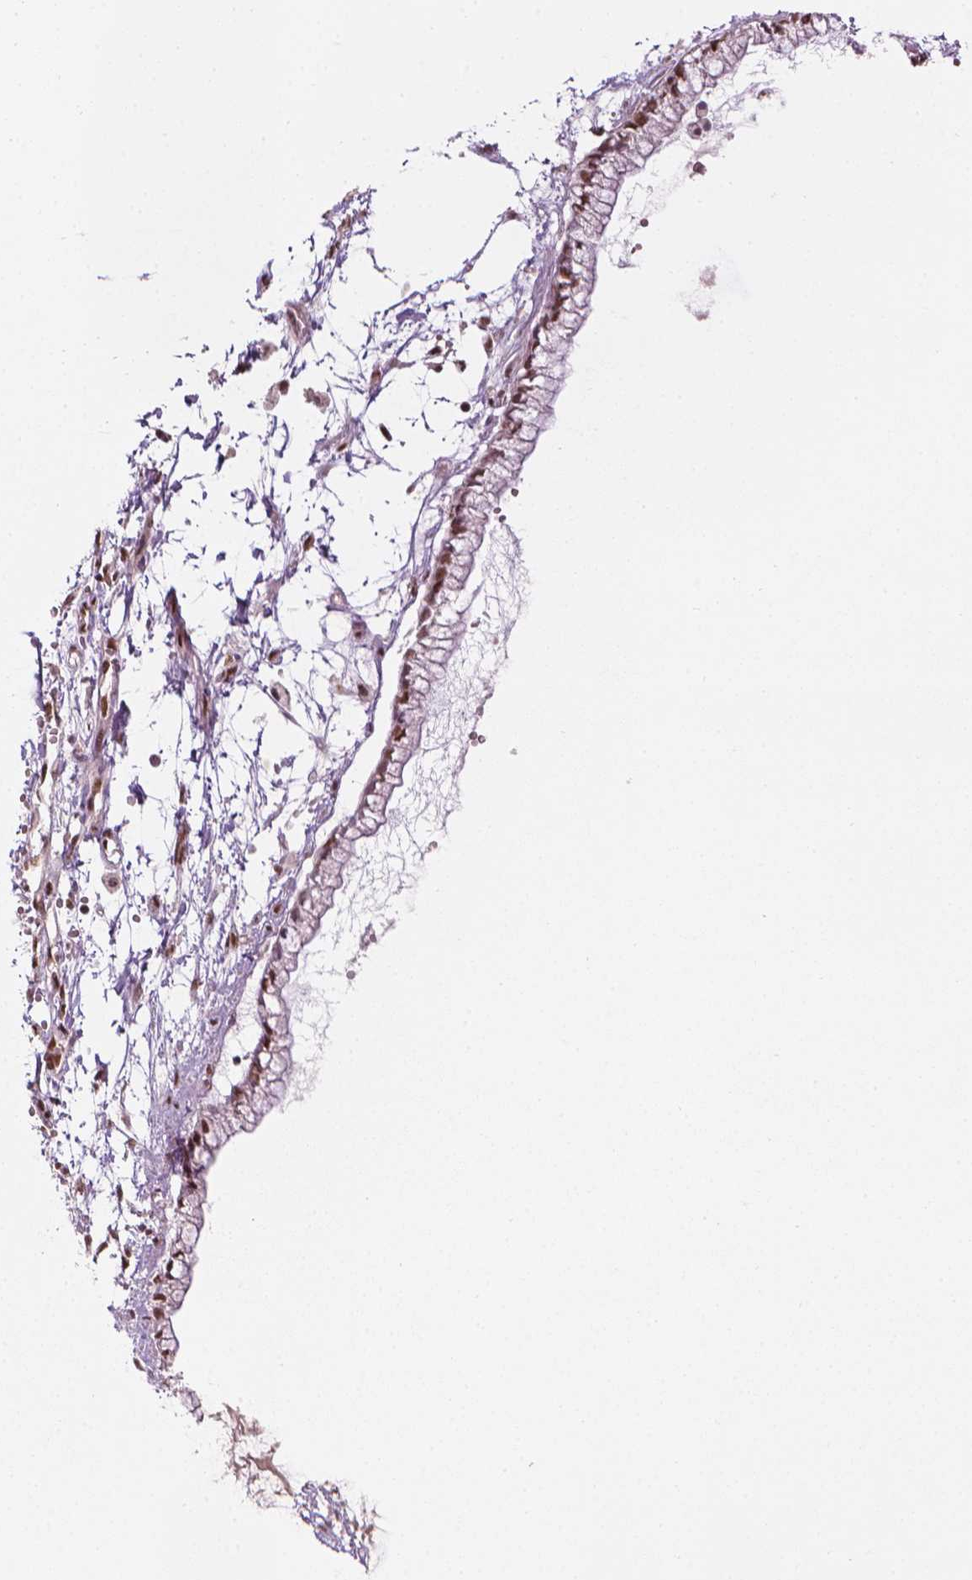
{"staining": {"intensity": "strong", "quantity": "<25%", "location": "nuclear"}, "tissue": "ovarian cancer", "cell_type": "Tumor cells", "image_type": "cancer", "snomed": [{"axis": "morphology", "description": "Cystadenocarcinoma, mucinous, NOS"}, {"axis": "topography", "description": "Ovary"}], "caption": "Immunohistochemistry photomicrograph of human ovarian cancer stained for a protein (brown), which exhibits medium levels of strong nuclear expression in about <25% of tumor cells.", "gene": "ELF2", "patient": {"sex": "female", "age": 67}}